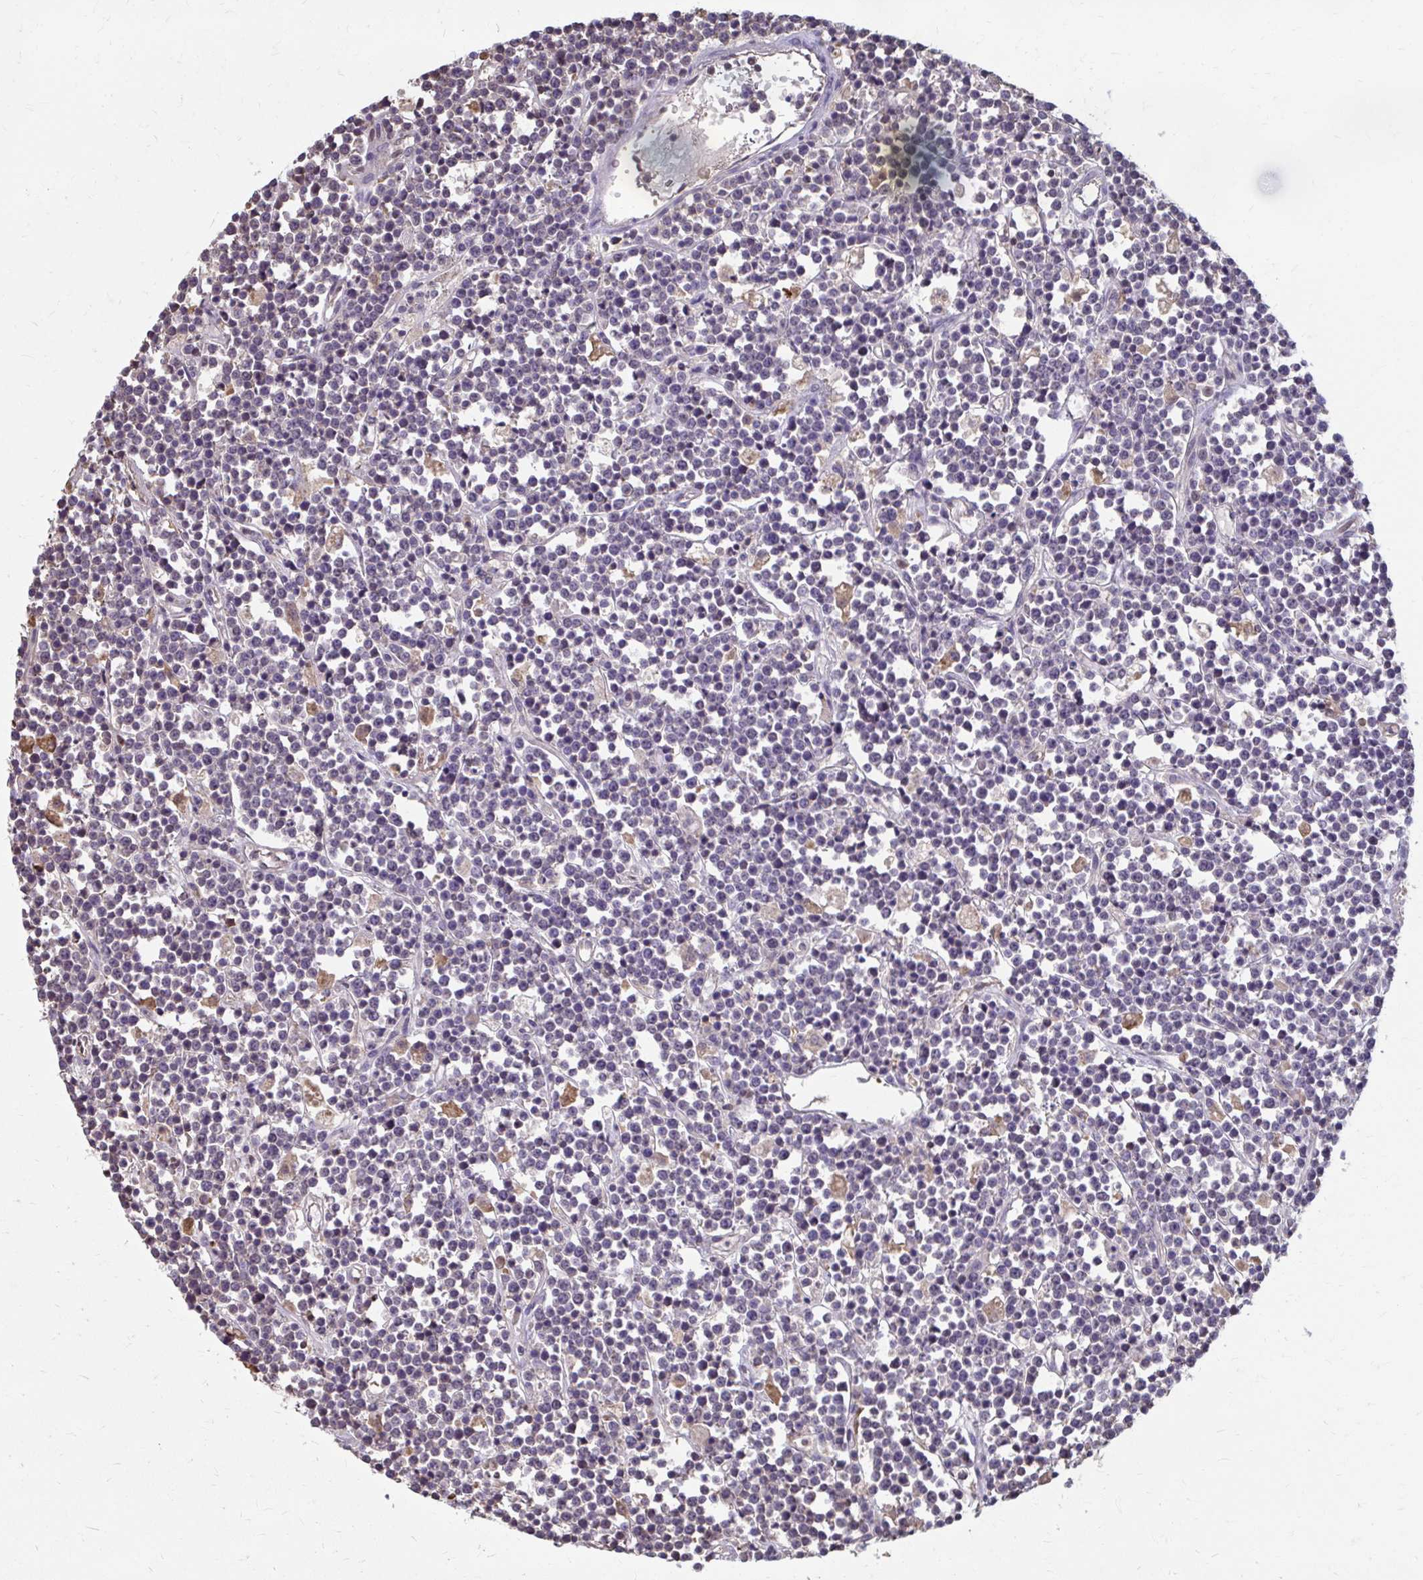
{"staining": {"intensity": "negative", "quantity": "none", "location": "none"}, "tissue": "lymphoma", "cell_type": "Tumor cells", "image_type": "cancer", "snomed": [{"axis": "morphology", "description": "Malignant lymphoma, non-Hodgkin's type, High grade"}, {"axis": "topography", "description": "Ovary"}], "caption": "Tumor cells show no significant expression in high-grade malignant lymphoma, non-Hodgkin's type.", "gene": "ING4", "patient": {"sex": "female", "age": 56}}